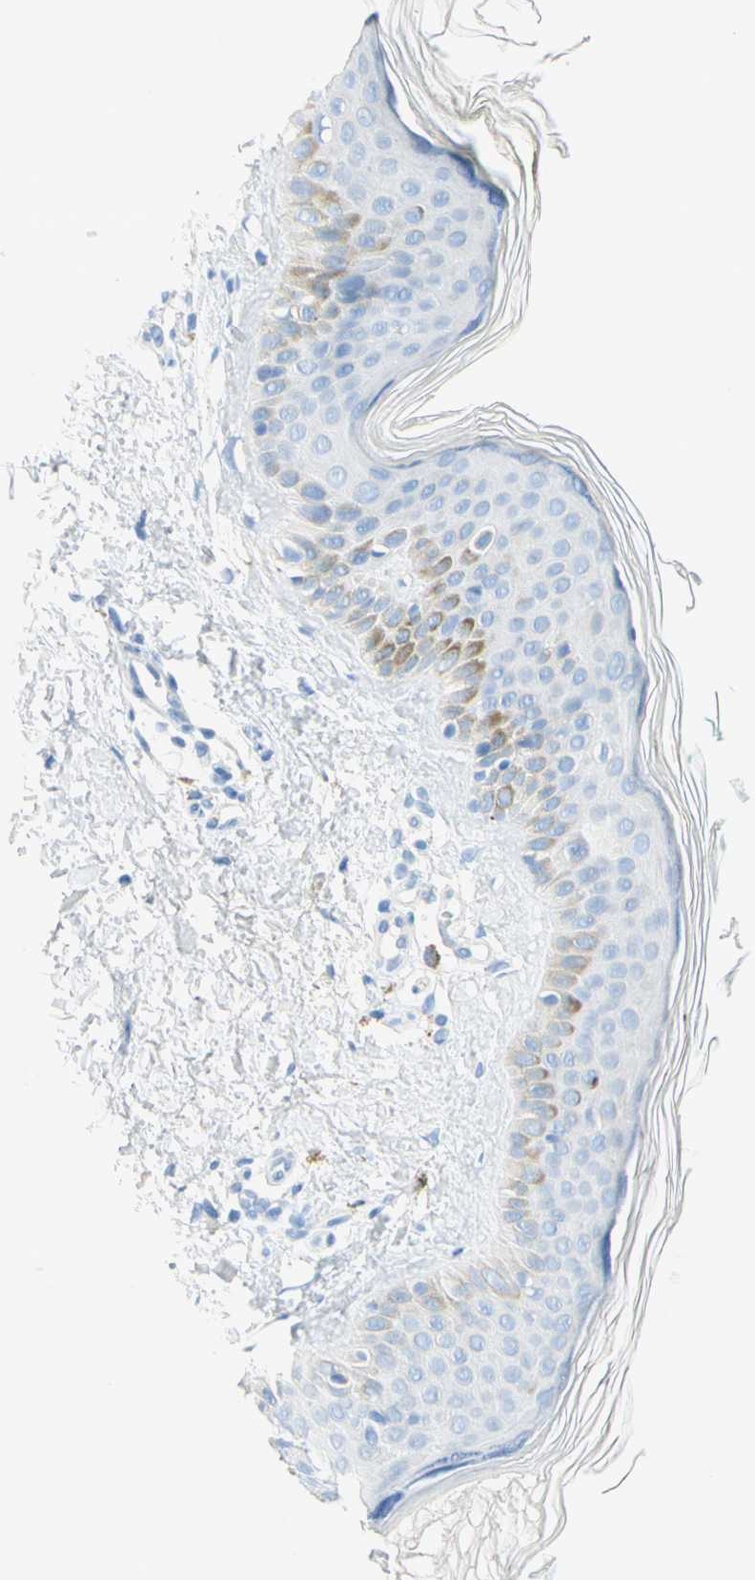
{"staining": {"intensity": "negative", "quantity": "none", "location": "none"}, "tissue": "skin", "cell_type": "Fibroblasts", "image_type": "normal", "snomed": [{"axis": "morphology", "description": "Normal tissue, NOS"}, {"axis": "topography", "description": "Skin"}], "caption": "High power microscopy image of an IHC micrograph of benign skin, revealing no significant expression in fibroblasts.", "gene": "IL6ST", "patient": {"sex": "male", "age": 71}}